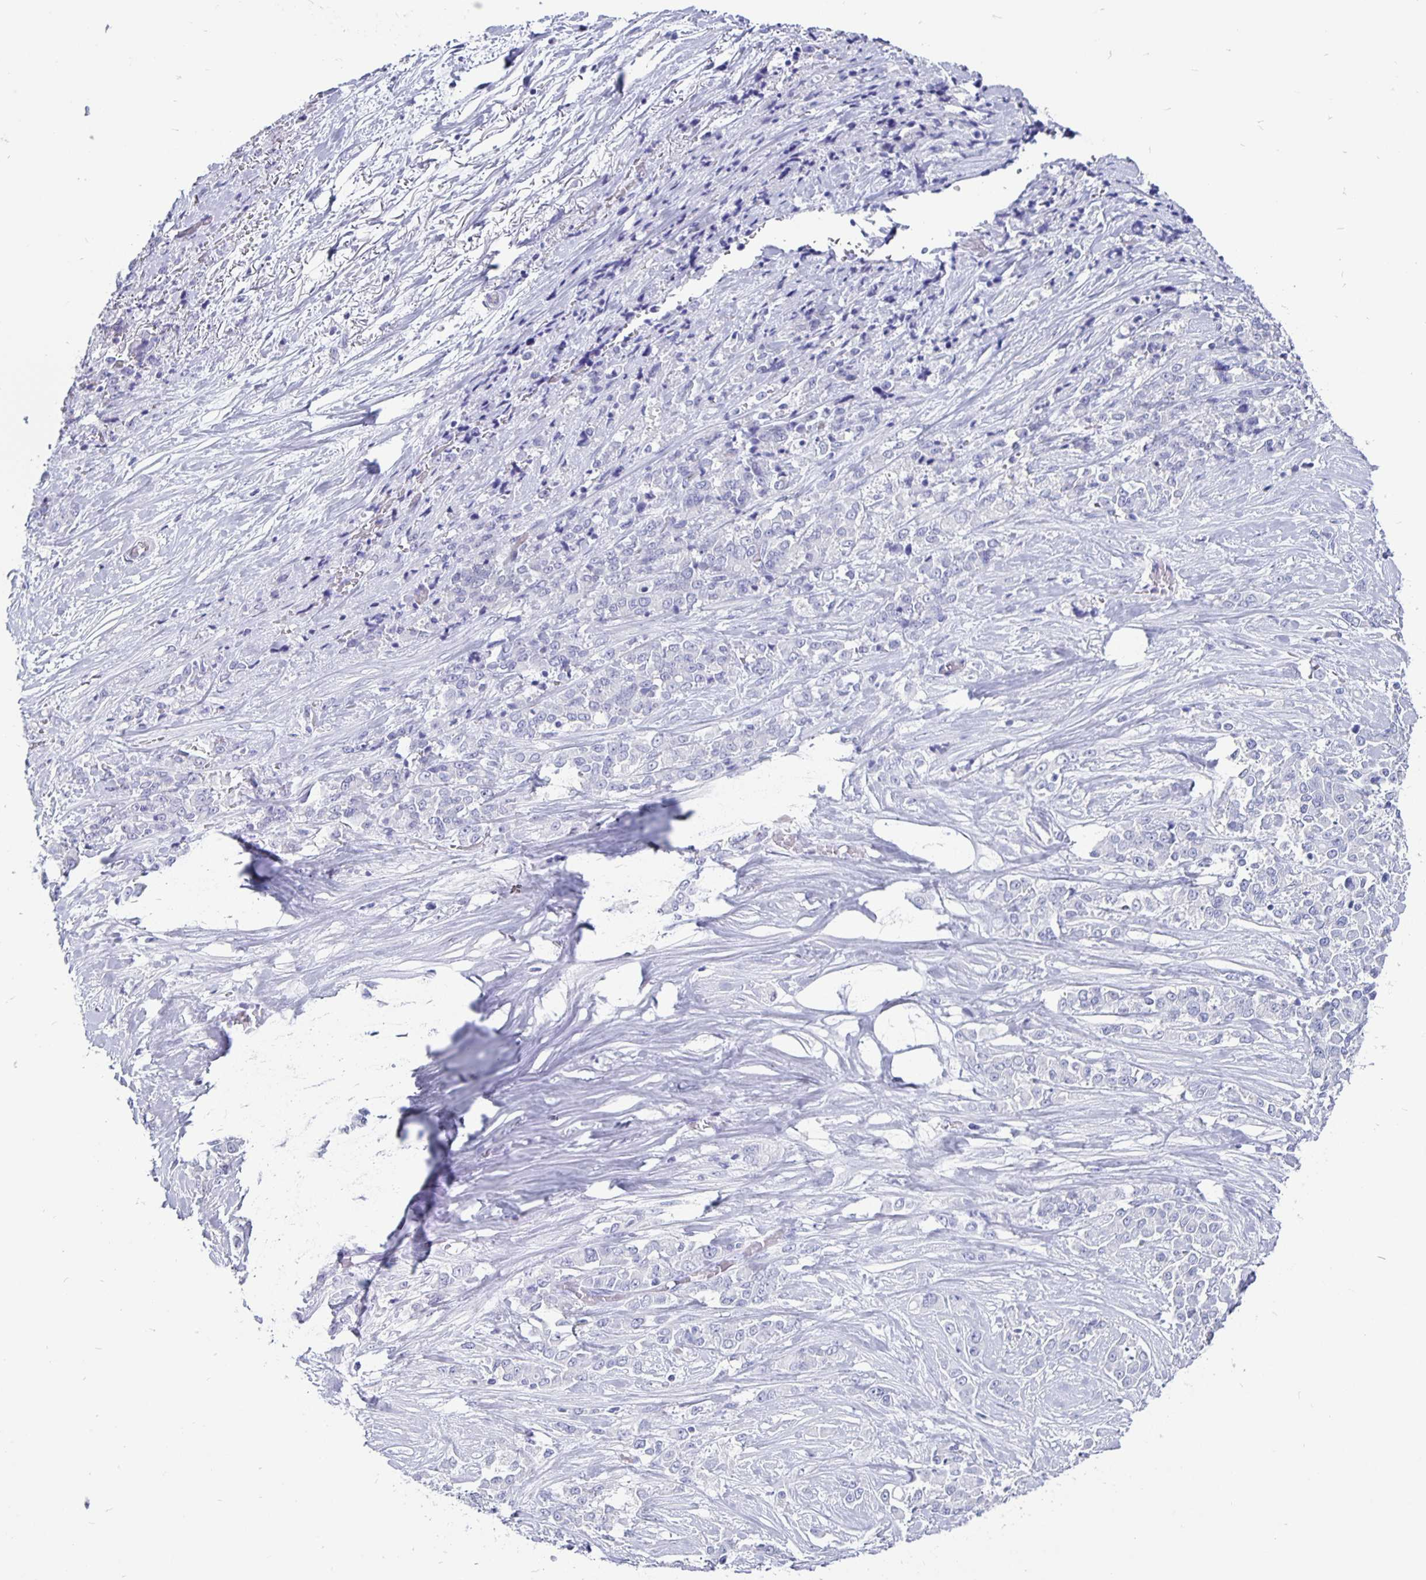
{"staining": {"intensity": "negative", "quantity": "none", "location": "none"}, "tissue": "stomach cancer", "cell_type": "Tumor cells", "image_type": "cancer", "snomed": [{"axis": "morphology", "description": "Adenocarcinoma, NOS"}, {"axis": "topography", "description": "Stomach"}], "caption": "Immunohistochemistry micrograph of stomach cancer (adenocarcinoma) stained for a protein (brown), which displays no positivity in tumor cells. (Brightfield microscopy of DAB (3,3'-diaminobenzidine) IHC at high magnification).", "gene": "ODF3B", "patient": {"sex": "female", "age": 76}}